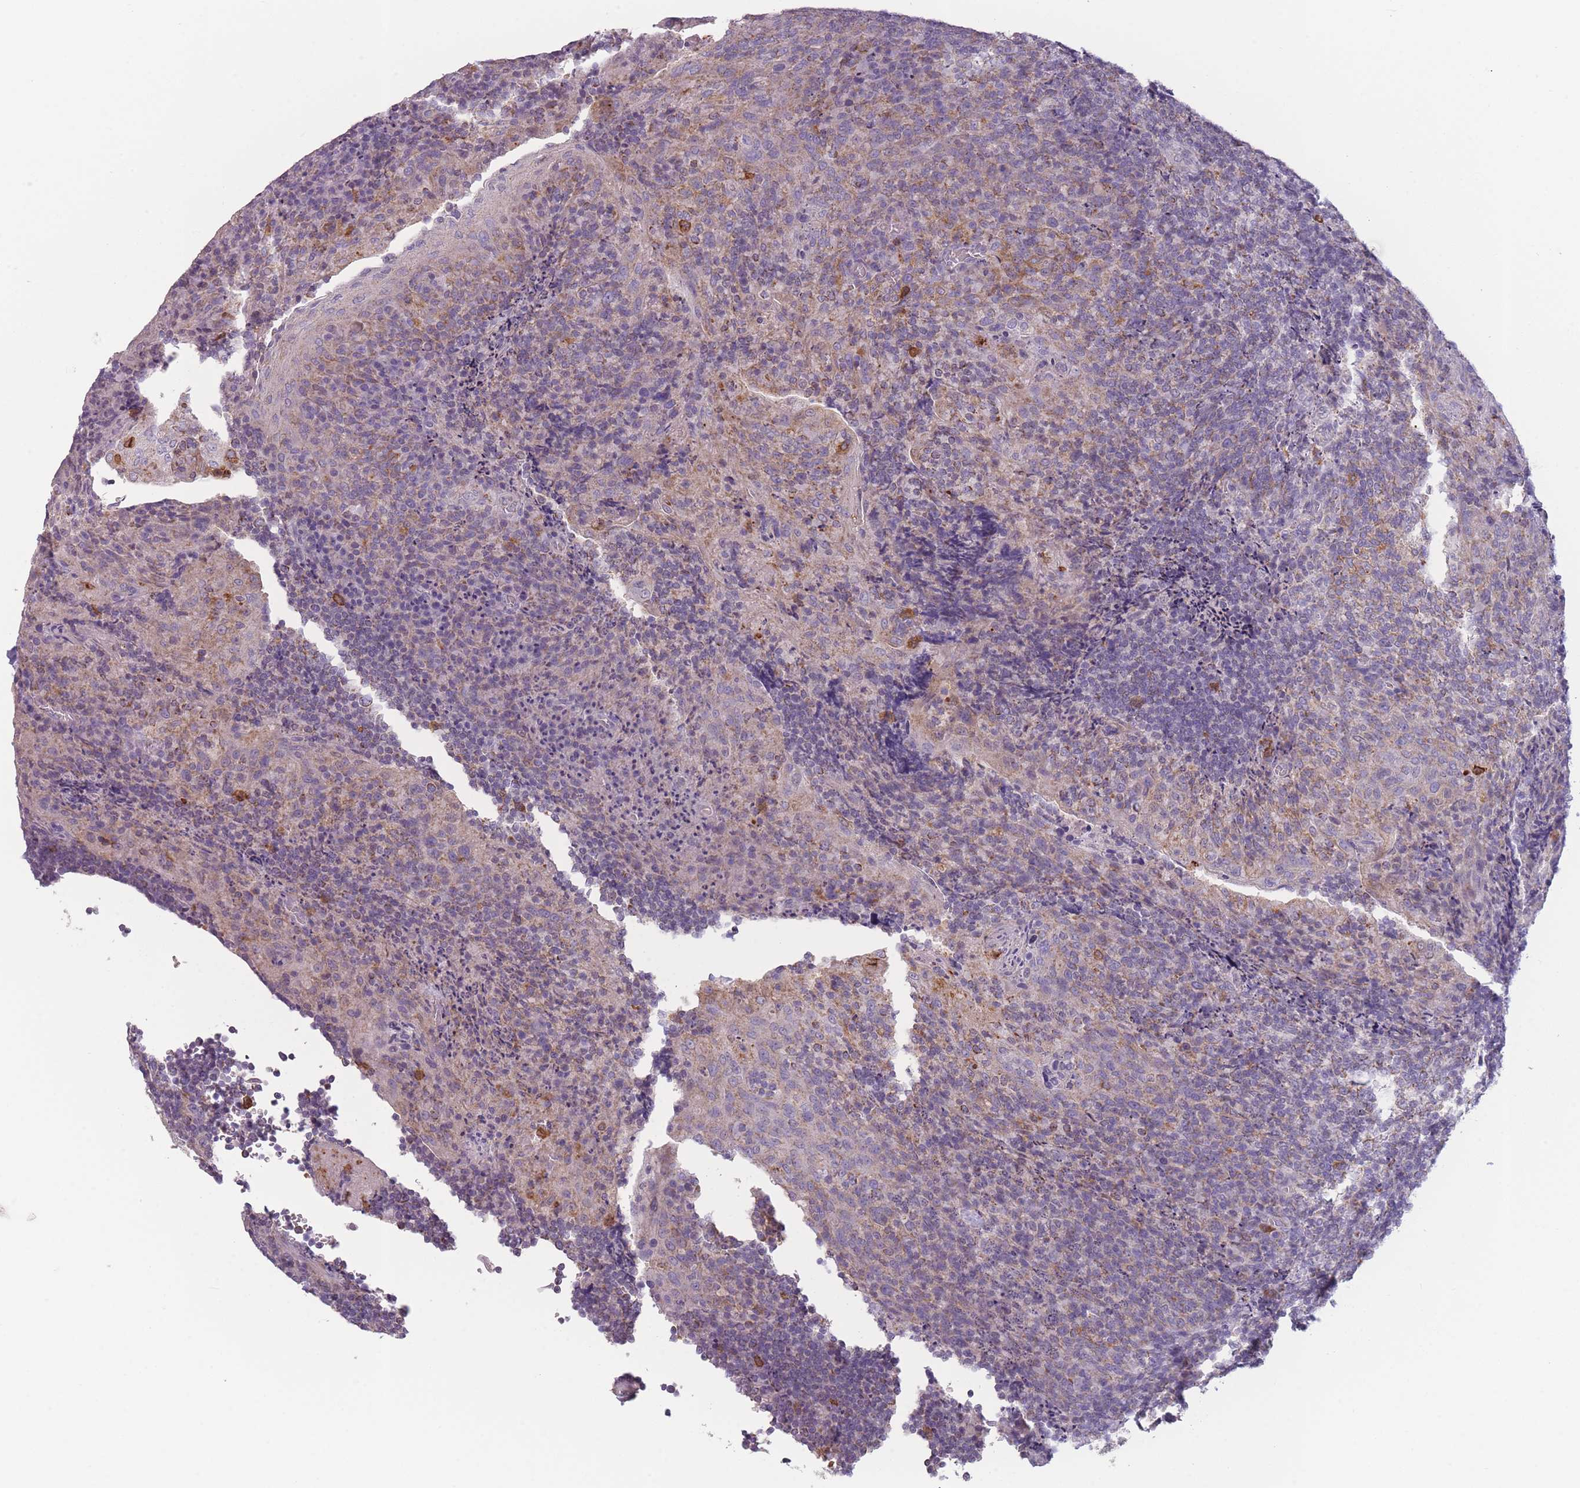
{"staining": {"intensity": "moderate", "quantity": "<25%", "location": "cytoplasmic/membranous"}, "tissue": "tonsil", "cell_type": "Germinal center cells", "image_type": "normal", "snomed": [{"axis": "morphology", "description": "Normal tissue, NOS"}, {"axis": "topography", "description": "Tonsil"}], "caption": "Immunohistochemistry histopathology image of unremarkable tonsil: tonsil stained using IHC shows low levels of moderate protein expression localized specifically in the cytoplasmic/membranous of germinal center cells, appearing as a cytoplasmic/membranous brown color.", "gene": "PRAM1", "patient": {"sex": "male", "age": 17}}